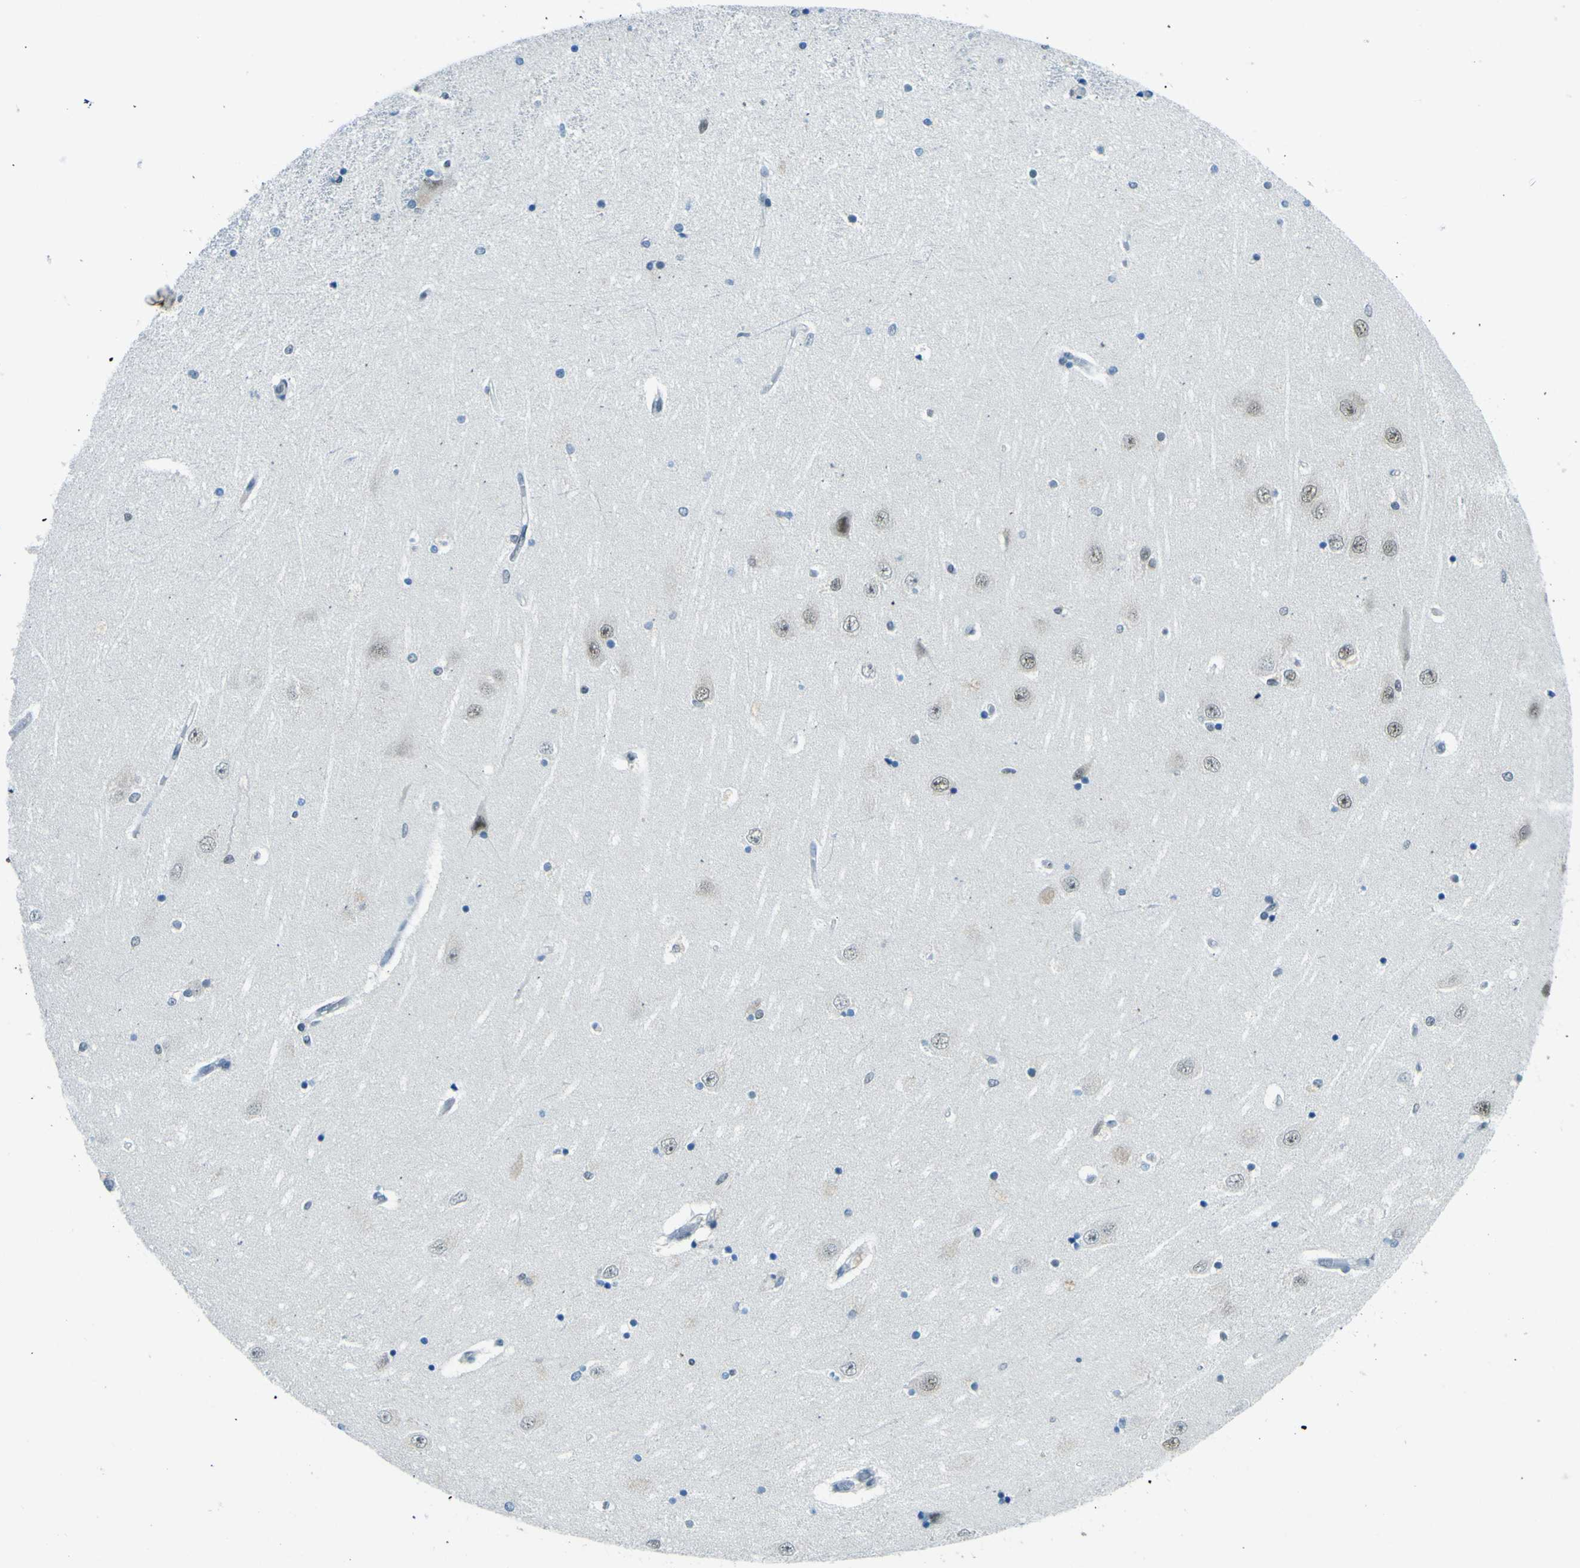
{"staining": {"intensity": "negative", "quantity": "none", "location": "none"}, "tissue": "hippocampus", "cell_type": "Glial cells", "image_type": "normal", "snomed": [{"axis": "morphology", "description": "Normal tissue, NOS"}, {"axis": "topography", "description": "Hippocampus"}], "caption": "Hippocampus was stained to show a protein in brown. There is no significant staining in glial cells. The staining is performed using DAB brown chromogen with nuclei counter-stained in using hematoxylin.", "gene": "CEBPG", "patient": {"sex": "female", "age": 54}}